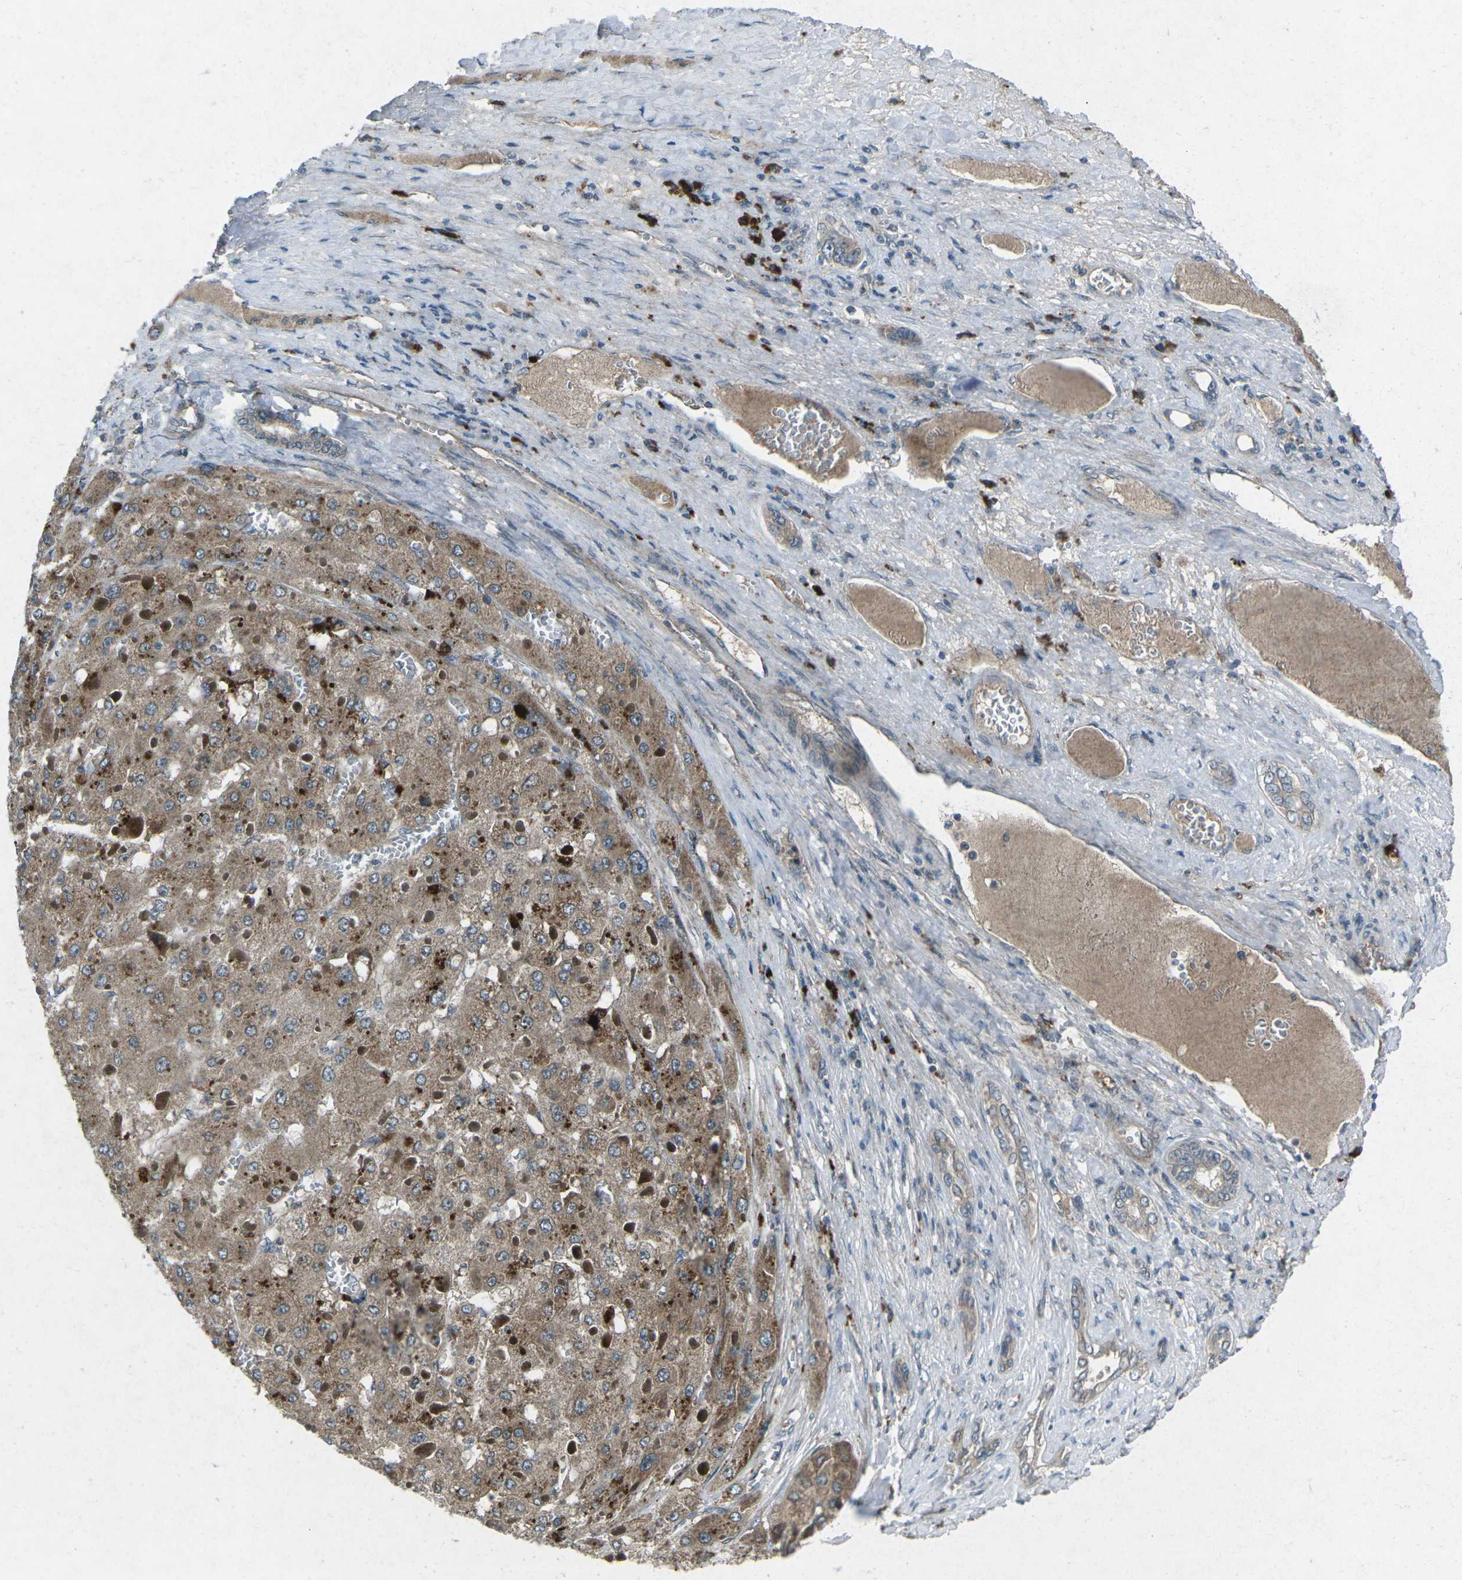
{"staining": {"intensity": "moderate", "quantity": ">75%", "location": "cytoplasmic/membranous"}, "tissue": "liver cancer", "cell_type": "Tumor cells", "image_type": "cancer", "snomed": [{"axis": "morphology", "description": "Carcinoma, Hepatocellular, NOS"}, {"axis": "topography", "description": "Liver"}], "caption": "A medium amount of moderate cytoplasmic/membranous staining is identified in approximately >75% of tumor cells in liver cancer (hepatocellular carcinoma) tissue.", "gene": "CDK16", "patient": {"sex": "female", "age": 73}}